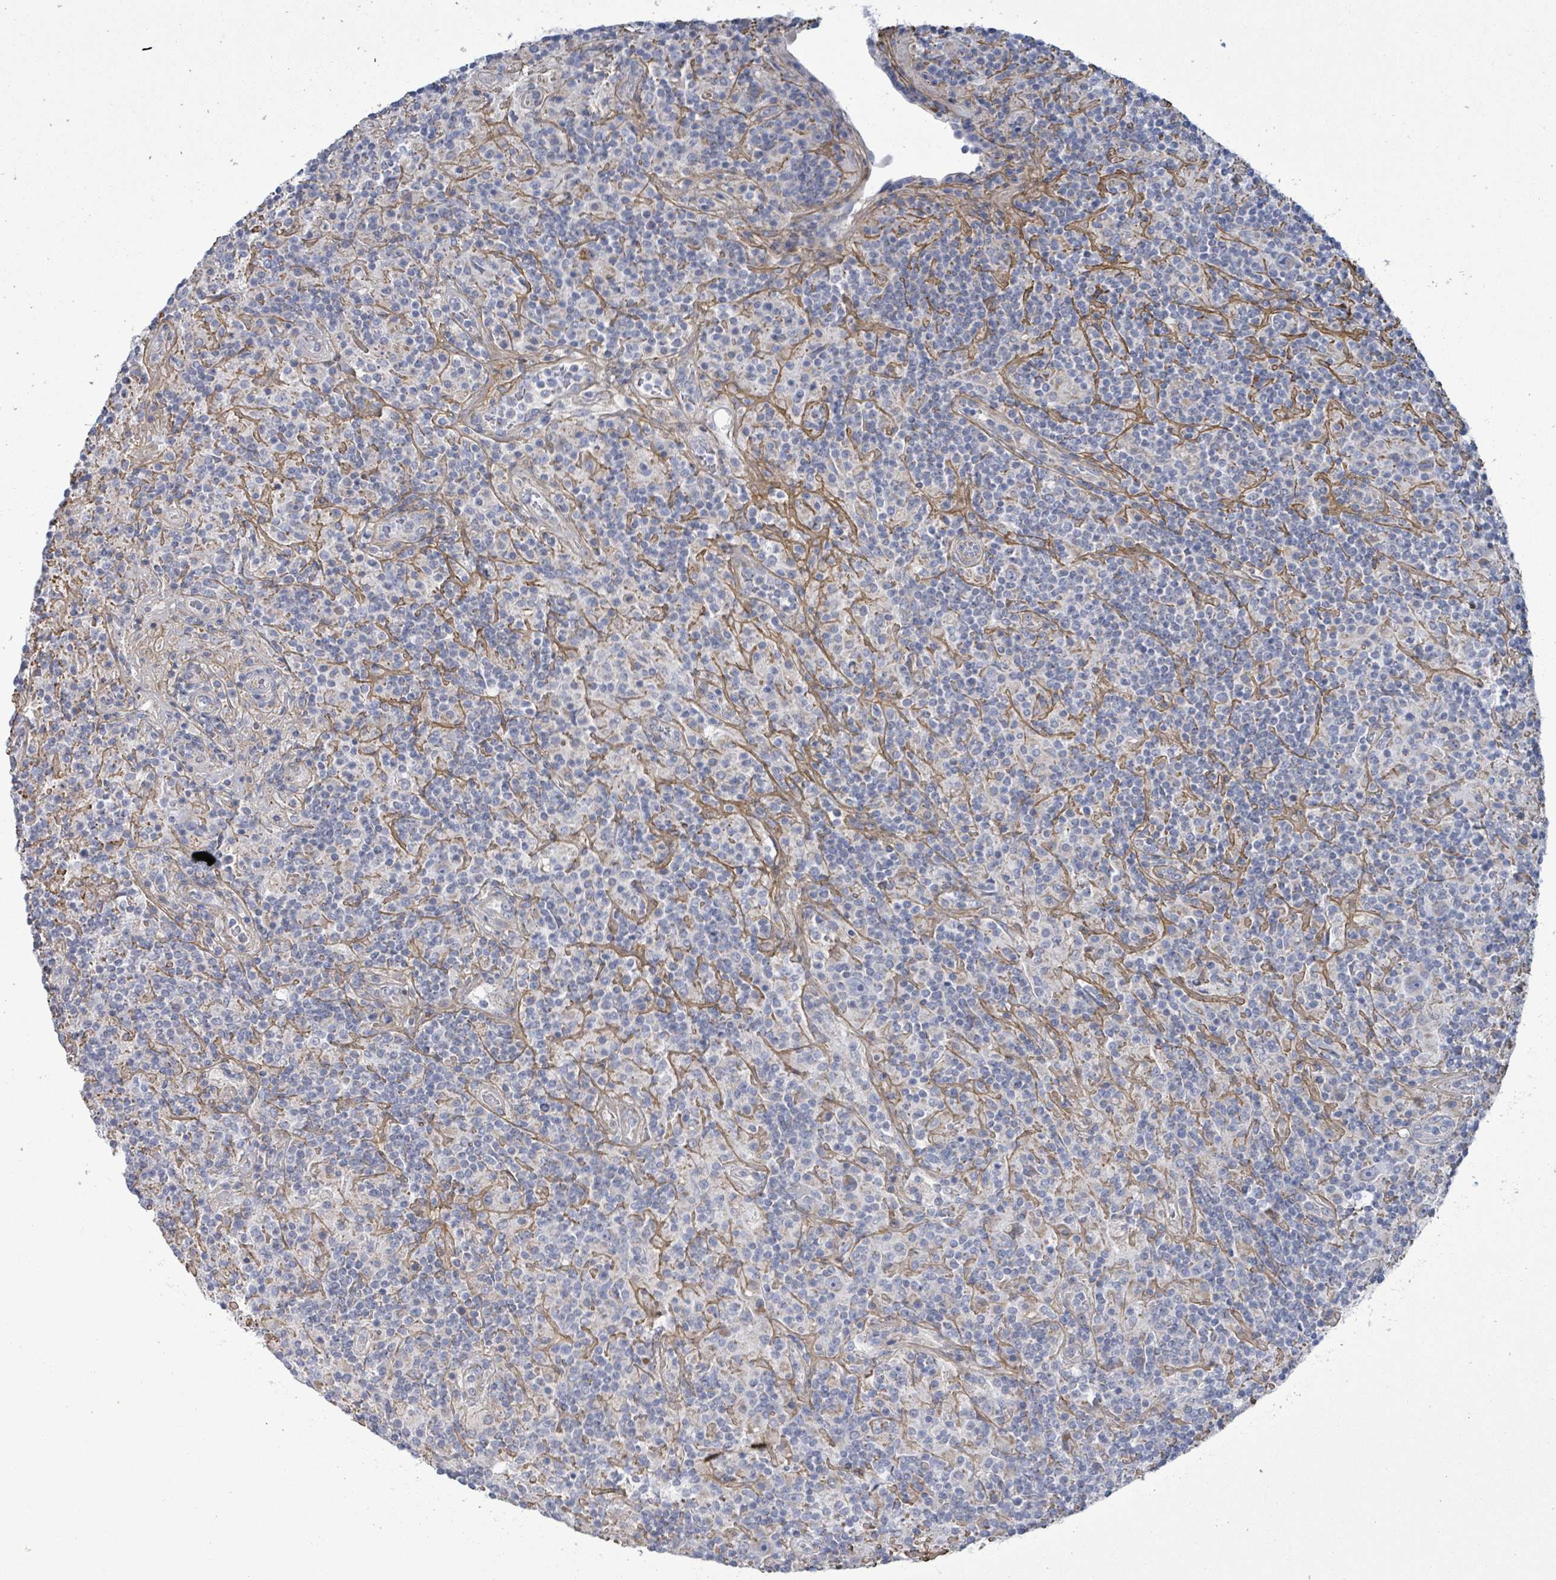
{"staining": {"intensity": "weak", "quantity": "<25%", "location": "cytoplasmic/membranous"}, "tissue": "lymphoma", "cell_type": "Tumor cells", "image_type": "cancer", "snomed": [{"axis": "morphology", "description": "Hodgkin's disease, NOS"}, {"axis": "topography", "description": "Lymph node"}], "caption": "There is no significant staining in tumor cells of lymphoma. (Immunohistochemistry, brightfield microscopy, high magnification).", "gene": "ALG12", "patient": {"sex": "male", "age": 70}}